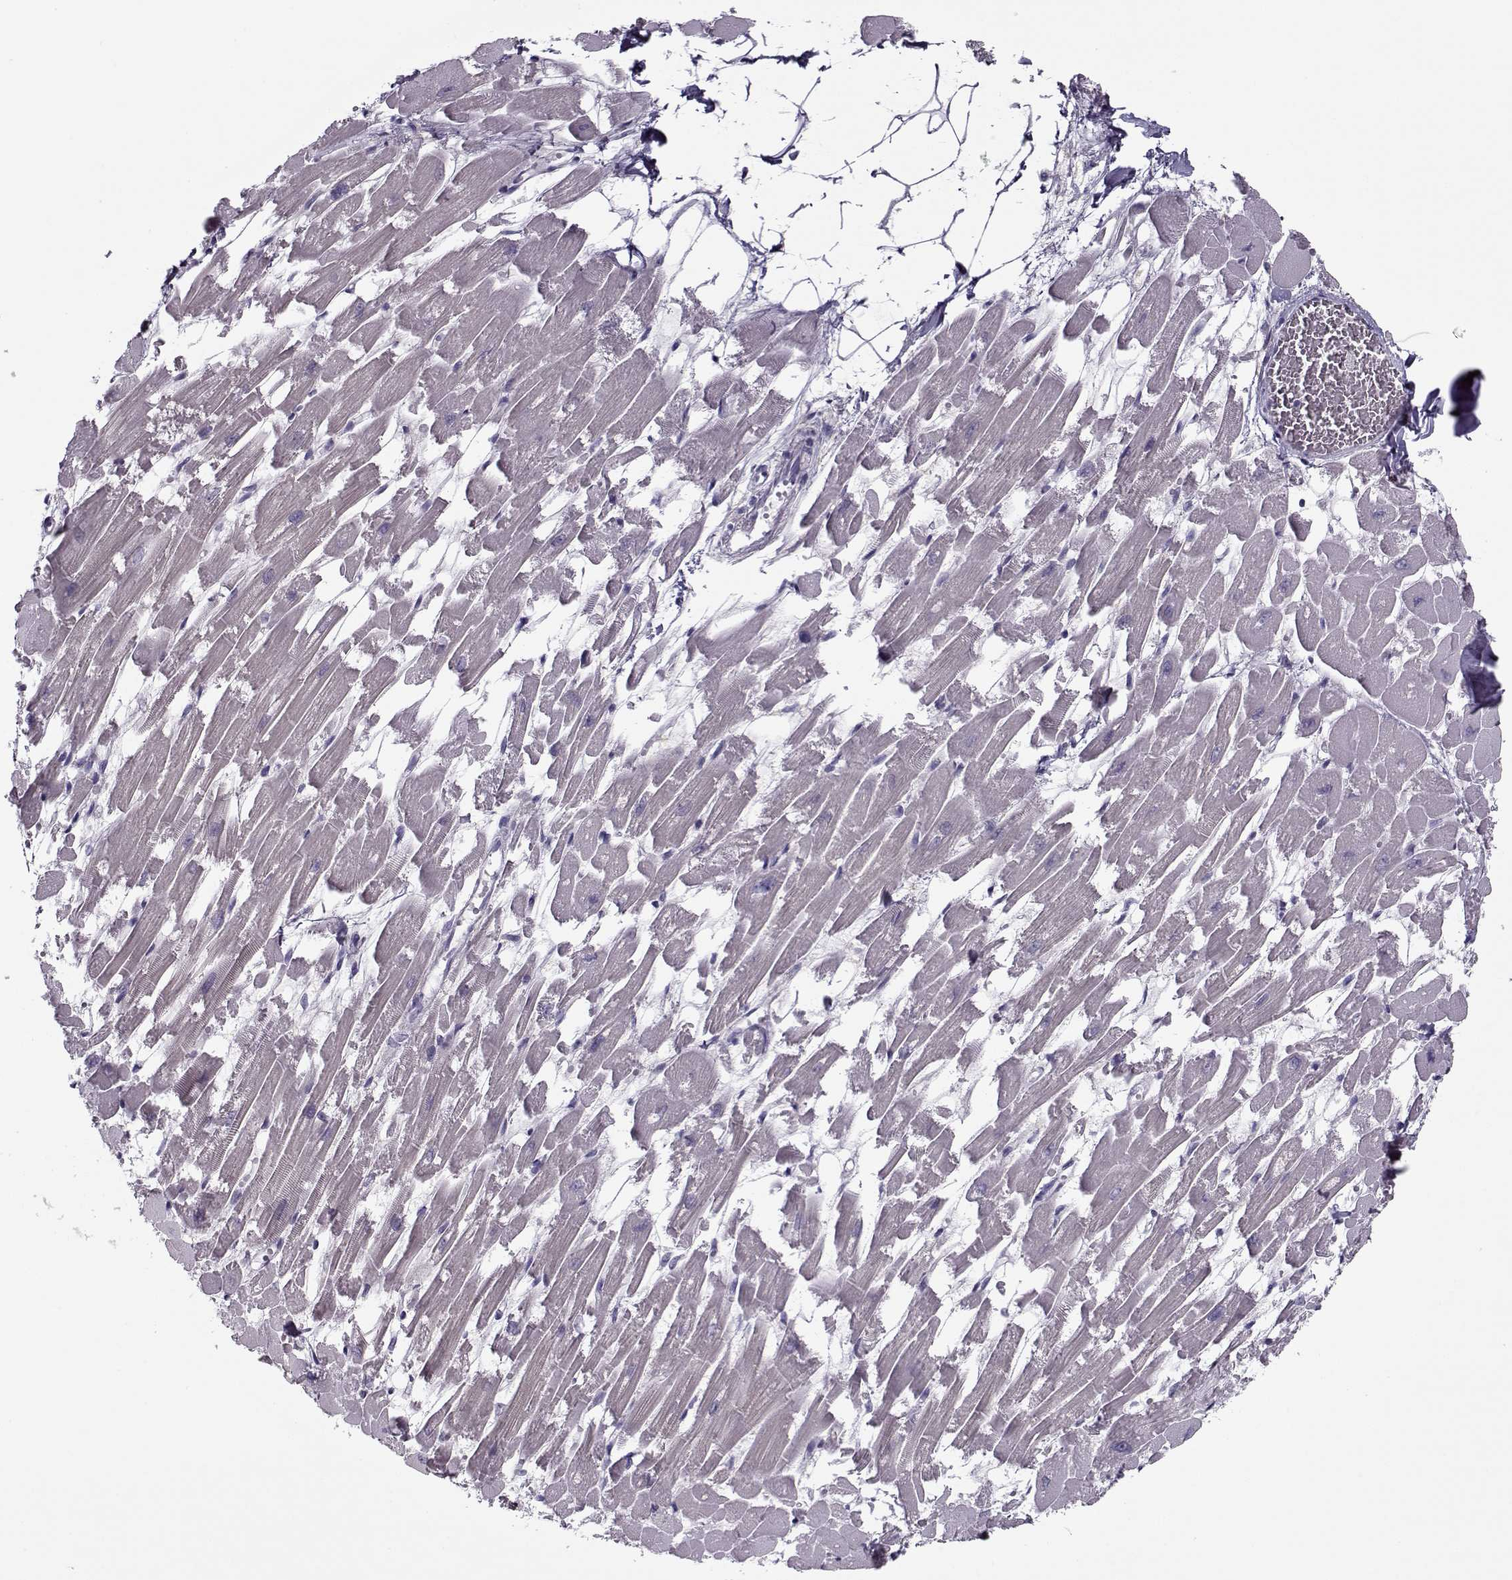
{"staining": {"intensity": "negative", "quantity": "none", "location": "none"}, "tissue": "heart muscle", "cell_type": "Cardiomyocytes", "image_type": "normal", "snomed": [{"axis": "morphology", "description": "Normal tissue, NOS"}, {"axis": "topography", "description": "Heart"}], "caption": "Immunohistochemistry (IHC) histopathology image of normal heart muscle stained for a protein (brown), which displays no expression in cardiomyocytes.", "gene": "PP2D1", "patient": {"sex": "female", "age": 52}}